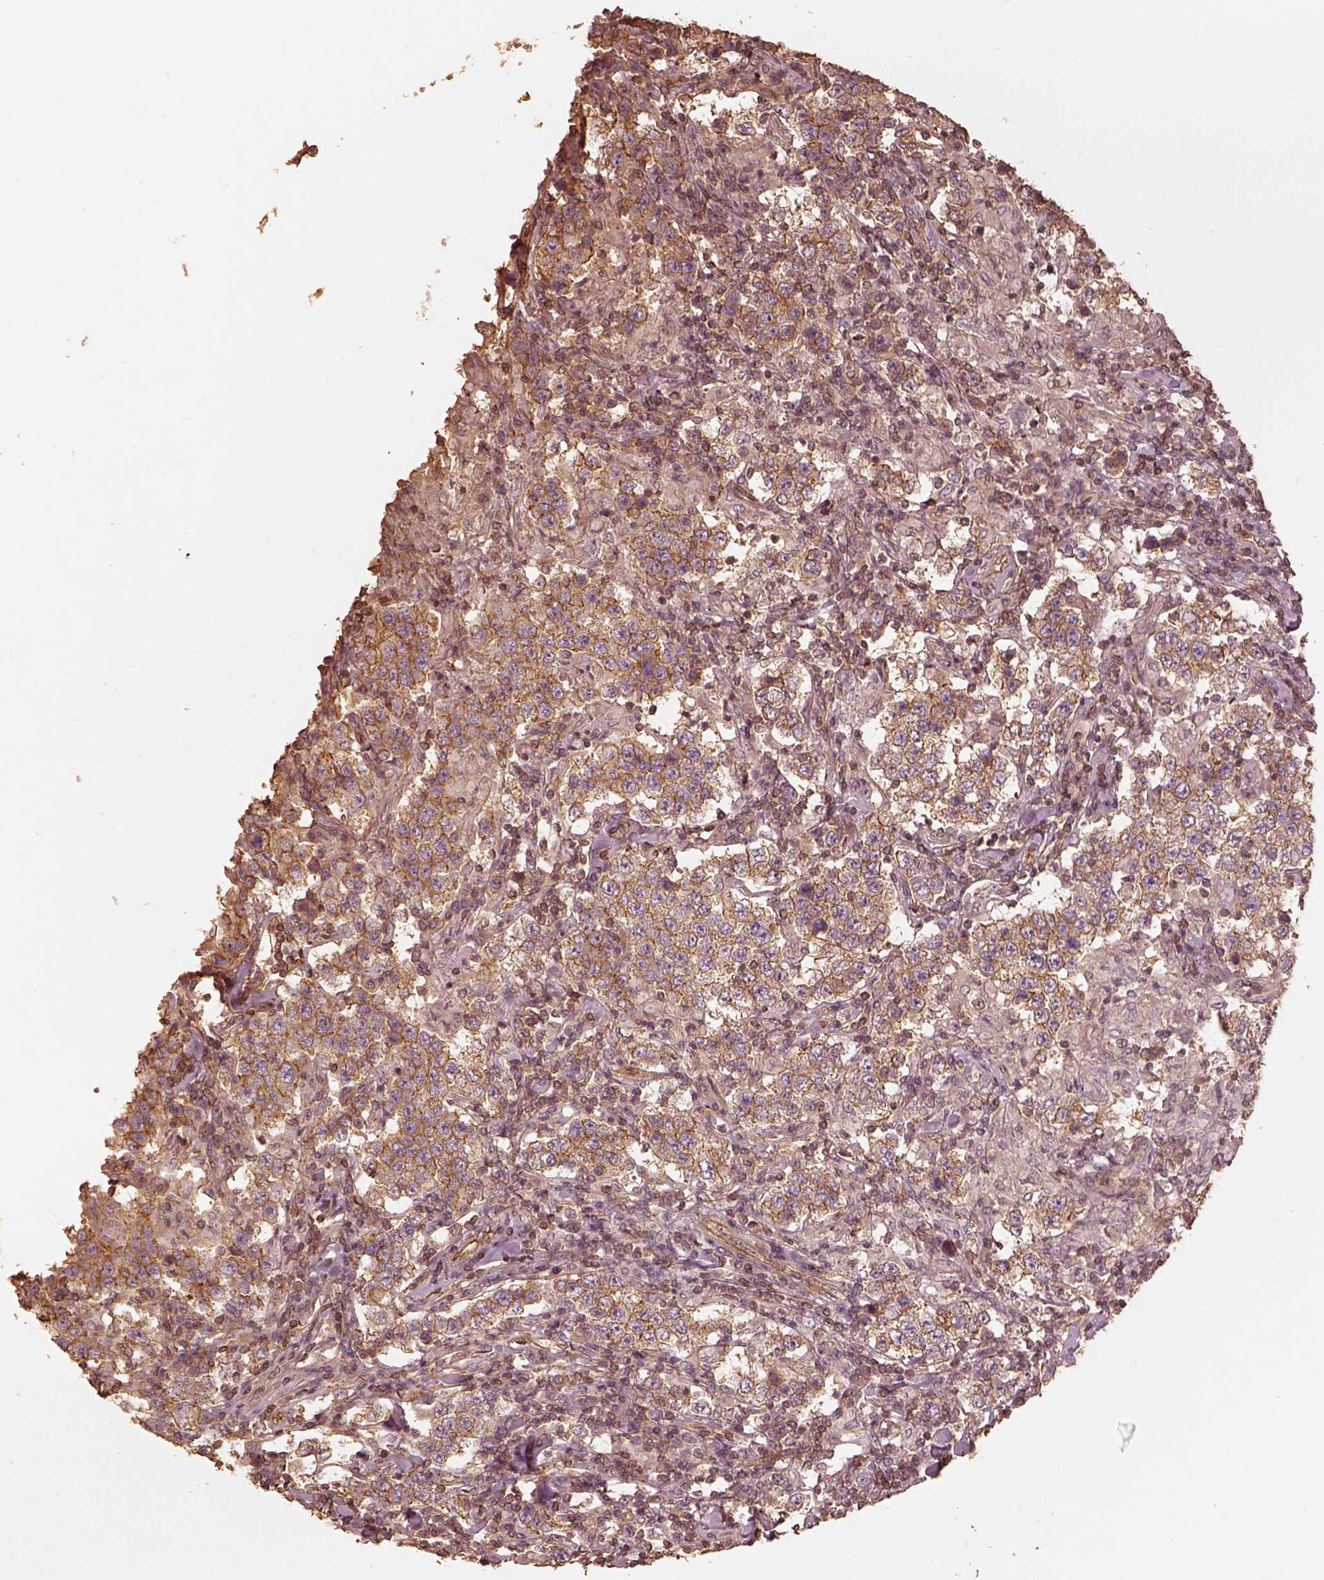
{"staining": {"intensity": "moderate", "quantity": "25%-75%", "location": "cytoplasmic/membranous"}, "tissue": "testis cancer", "cell_type": "Tumor cells", "image_type": "cancer", "snomed": [{"axis": "morphology", "description": "Seminoma, NOS"}, {"axis": "morphology", "description": "Carcinoma, Embryonal, NOS"}, {"axis": "topography", "description": "Testis"}], "caption": "Testis cancer (embryonal carcinoma) stained with a protein marker shows moderate staining in tumor cells.", "gene": "WDR7", "patient": {"sex": "male", "age": 41}}